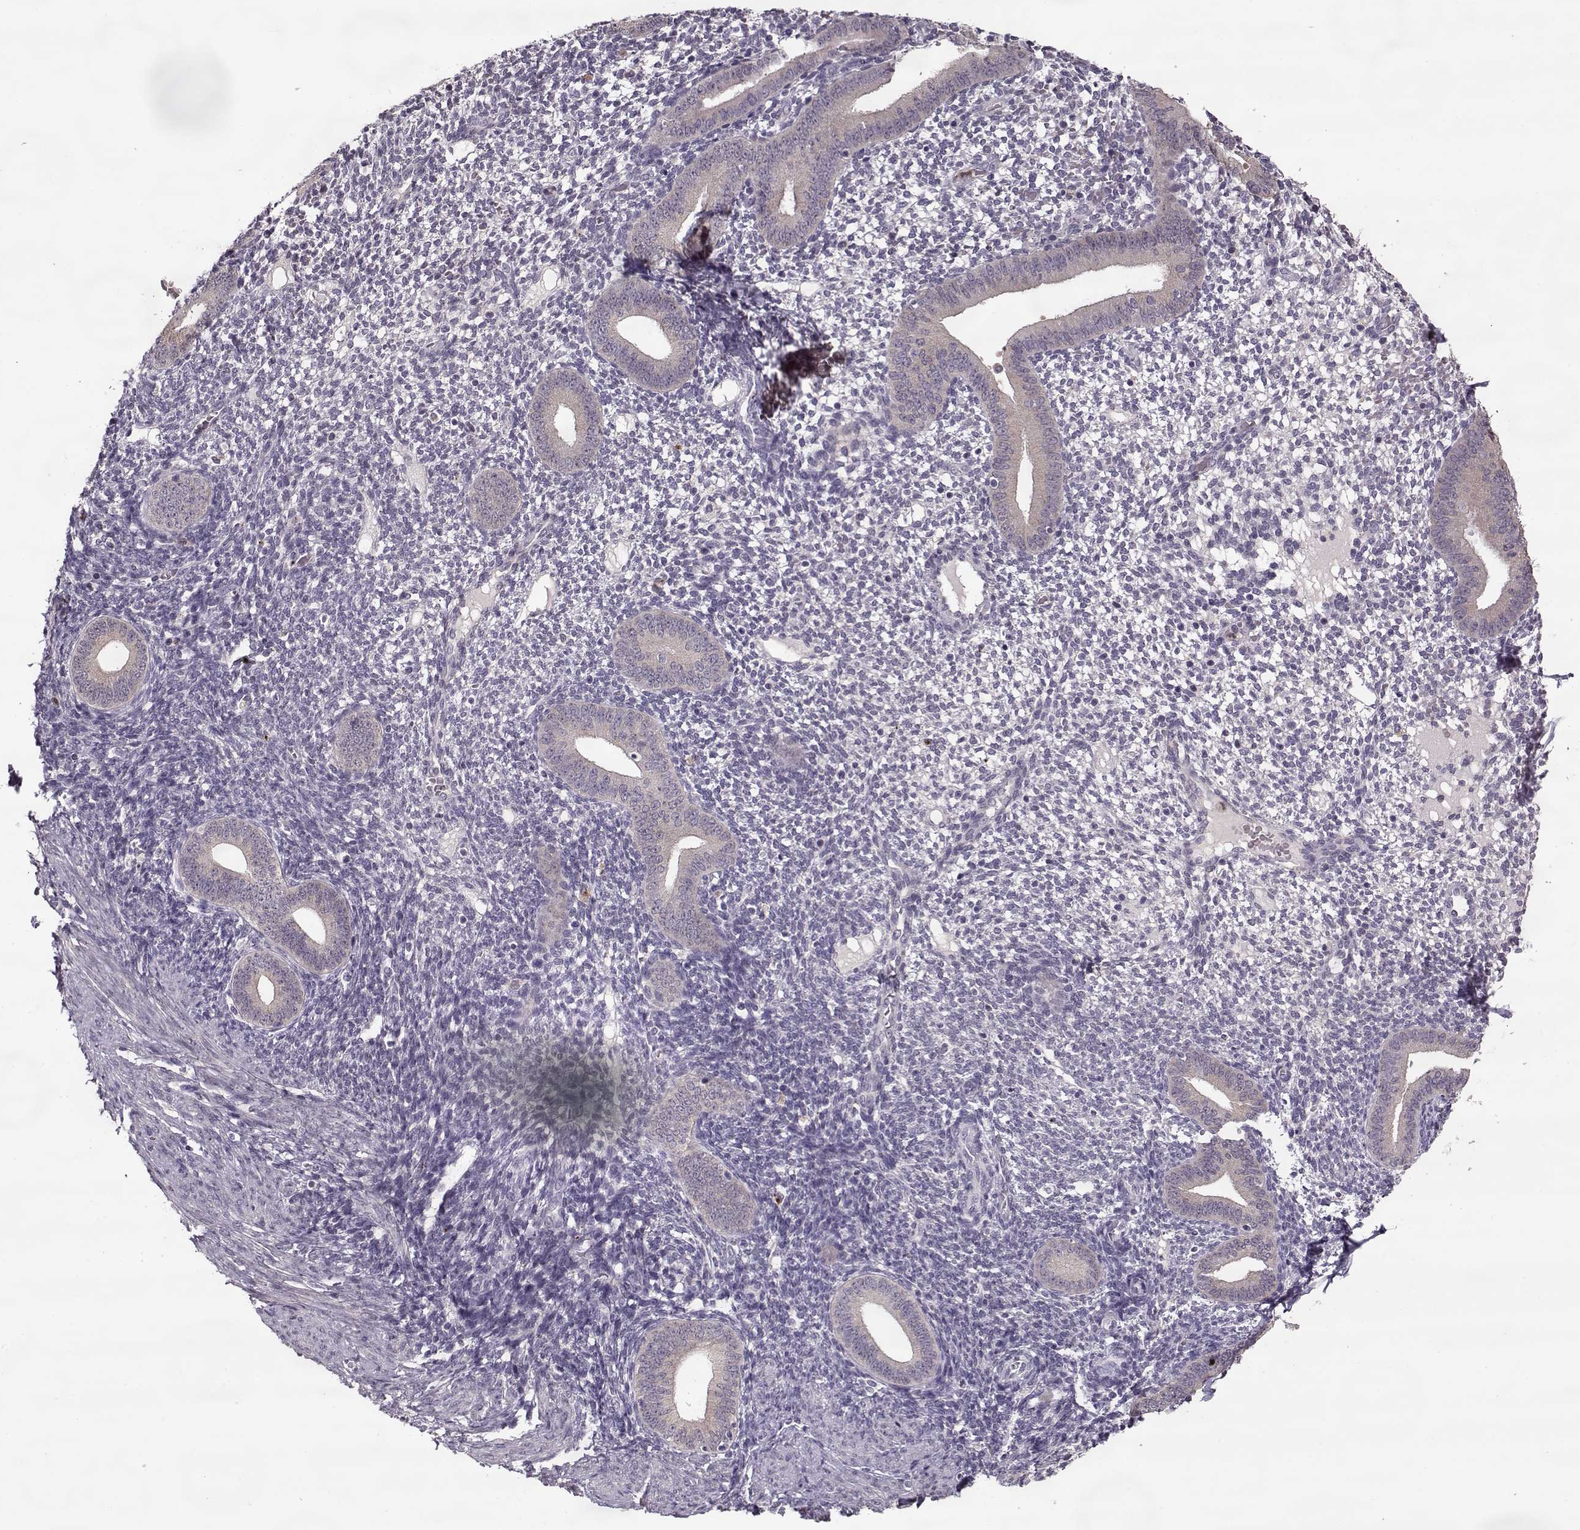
{"staining": {"intensity": "negative", "quantity": "none", "location": "none"}, "tissue": "endometrium", "cell_type": "Cells in endometrial stroma", "image_type": "normal", "snomed": [{"axis": "morphology", "description": "Normal tissue, NOS"}, {"axis": "topography", "description": "Endometrium"}], "caption": "High magnification brightfield microscopy of normal endometrium stained with DAB (brown) and counterstained with hematoxylin (blue): cells in endometrial stroma show no significant staining. (Immunohistochemistry (ihc), brightfield microscopy, high magnification).", "gene": "ACOT11", "patient": {"sex": "female", "age": 40}}